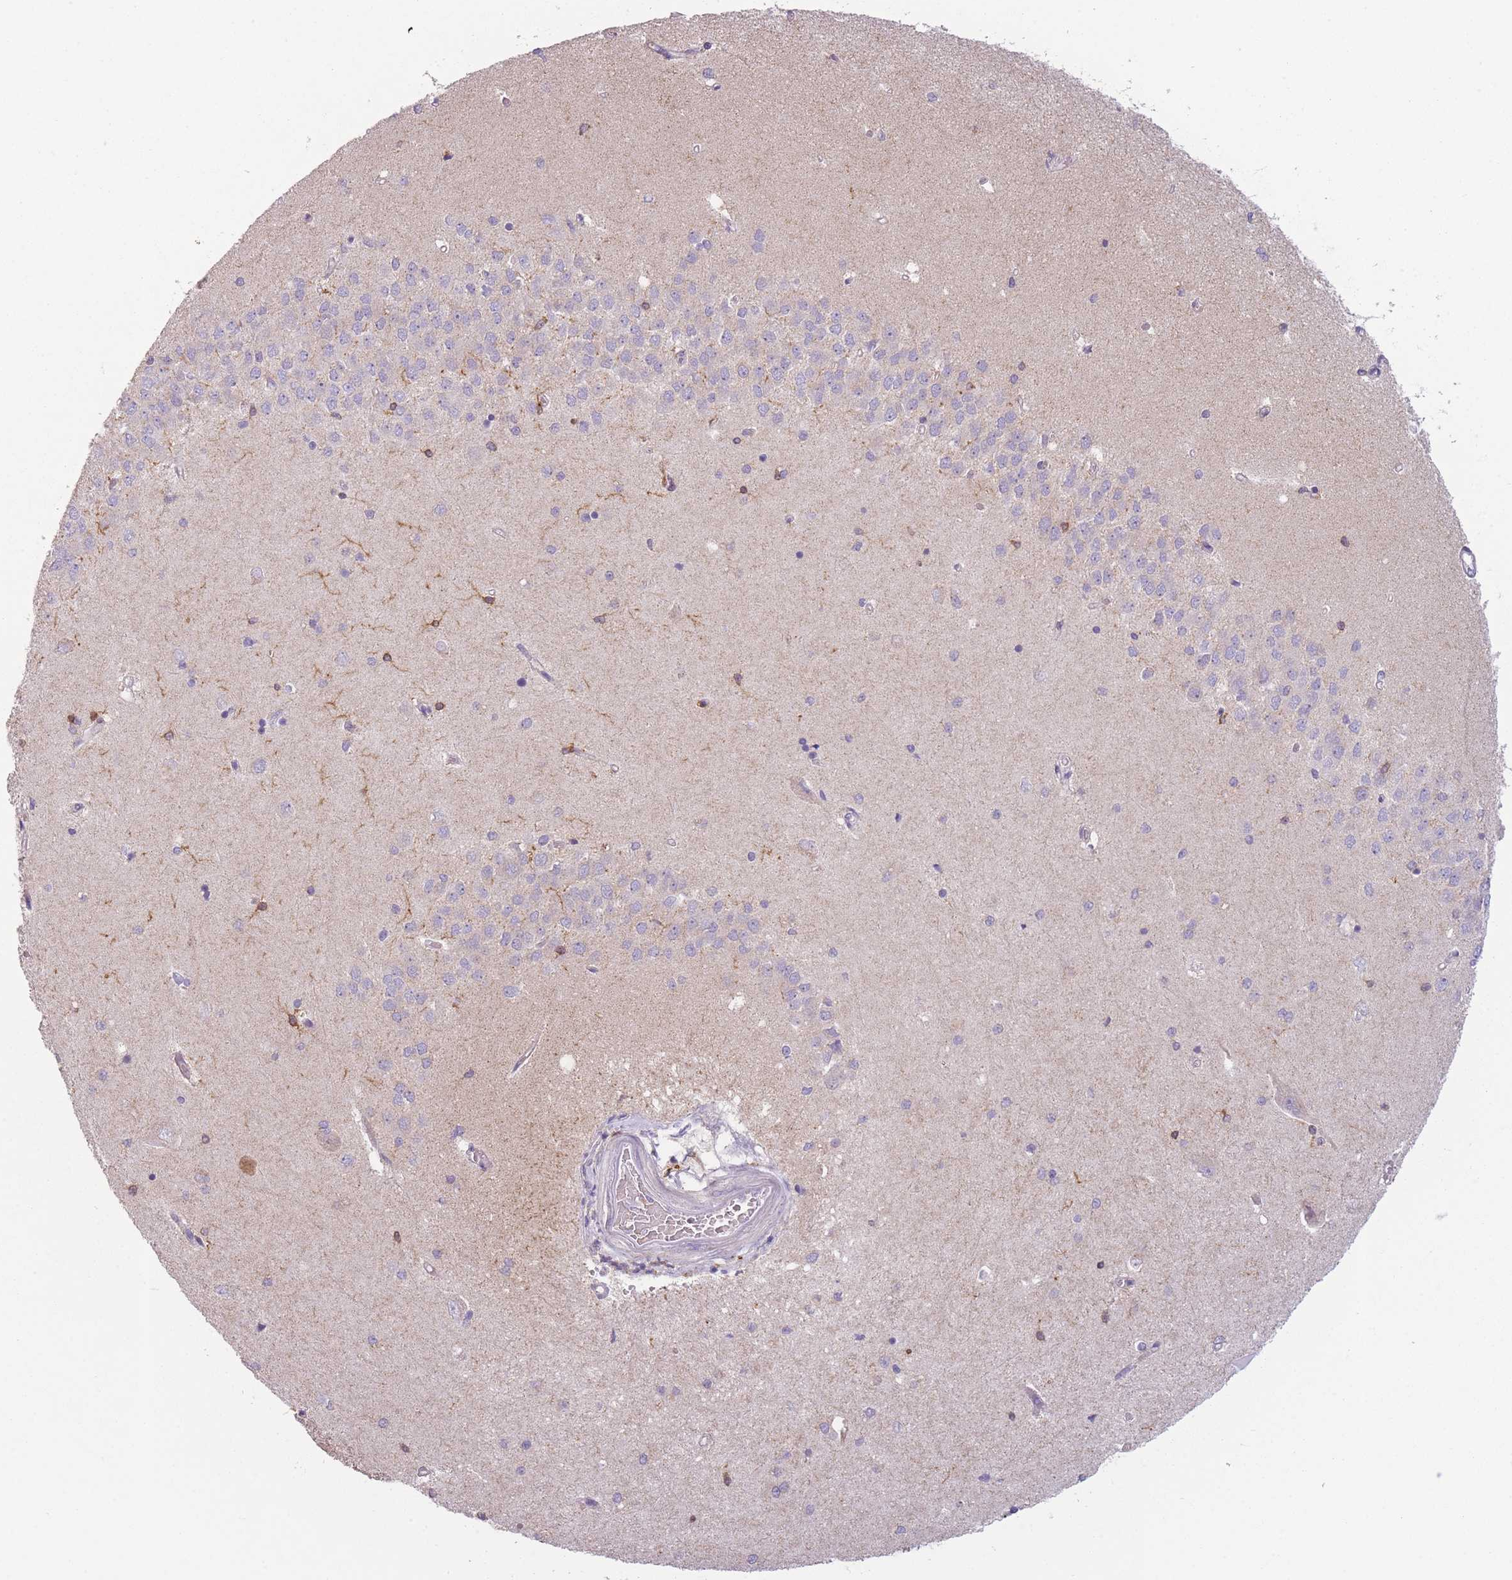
{"staining": {"intensity": "moderate", "quantity": "<25%", "location": "cytoplasmic/membranous"}, "tissue": "hippocampus", "cell_type": "Glial cells", "image_type": "normal", "snomed": [{"axis": "morphology", "description": "Normal tissue, NOS"}, {"axis": "topography", "description": "Hippocampus"}], "caption": "Immunohistochemistry (IHC) micrograph of normal hippocampus: hippocampus stained using immunohistochemistry (IHC) reveals low levels of moderate protein expression localized specifically in the cytoplasmic/membranous of glial cells, appearing as a cytoplasmic/membranous brown color.", "gene": "PRAM1", "patient": {"sex": "male", "age": 45}}